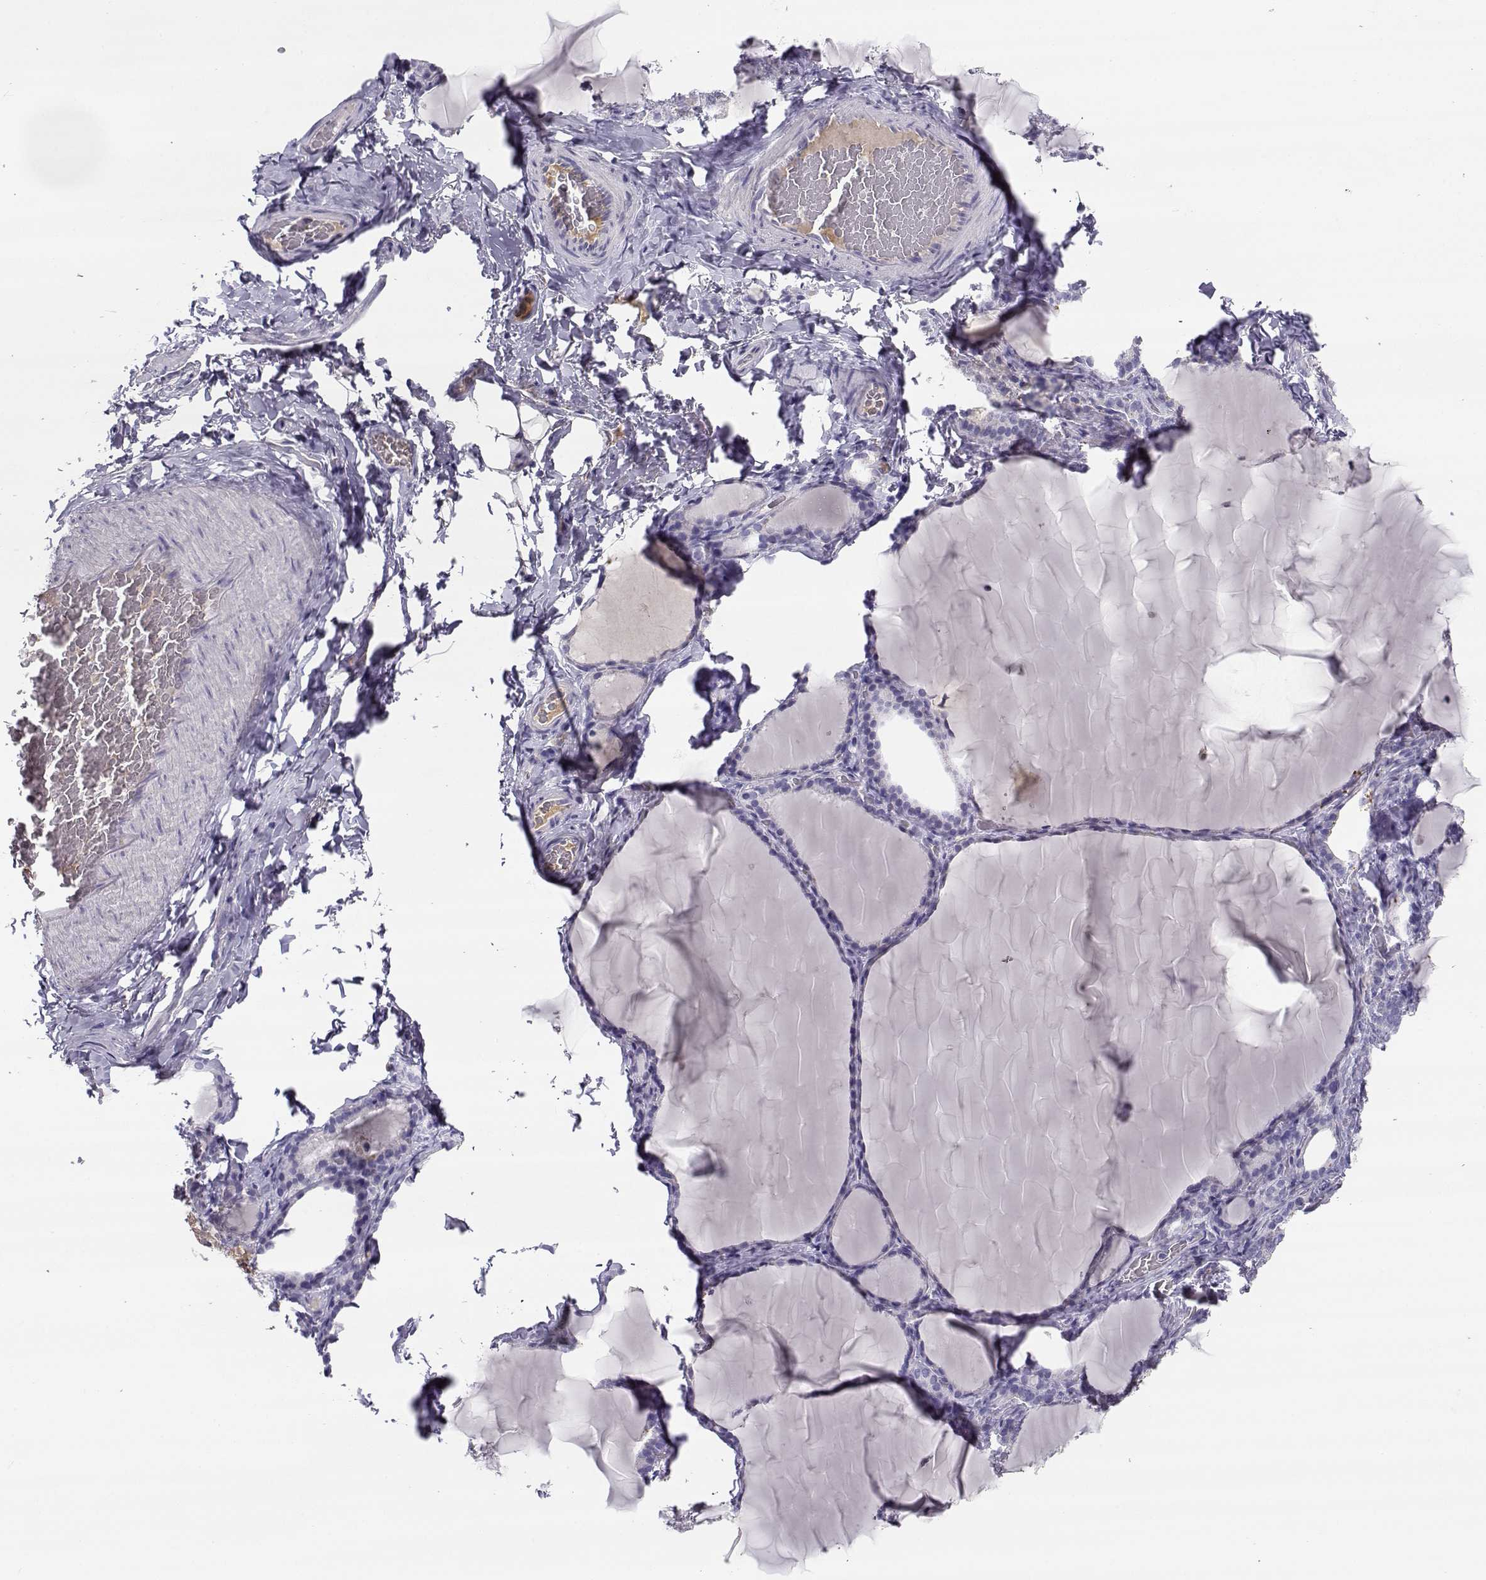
{"staining": {"intensity": "negative", "quantity": "none", "location": "none"}, "tissue": "thyroid gland", "cell_type": "Glandular cells", "image_type": "normal", "snomed": [{"axis": "morphology", "description": "Normal tissue, NOS"}, {"axis": "morphology", "description": "Hyperplasia, NOS"}, {"axis": "topography", "description": "Thyroid gland"}], "caption": "A high-resolution histopathology image shows immunohistochemistry (IHC) staining of normal thyroid gland, which shows no significant expression in glandular cells.", "gene": "SLCO6A1", "patient": {"sex": "female", "age": 27}}